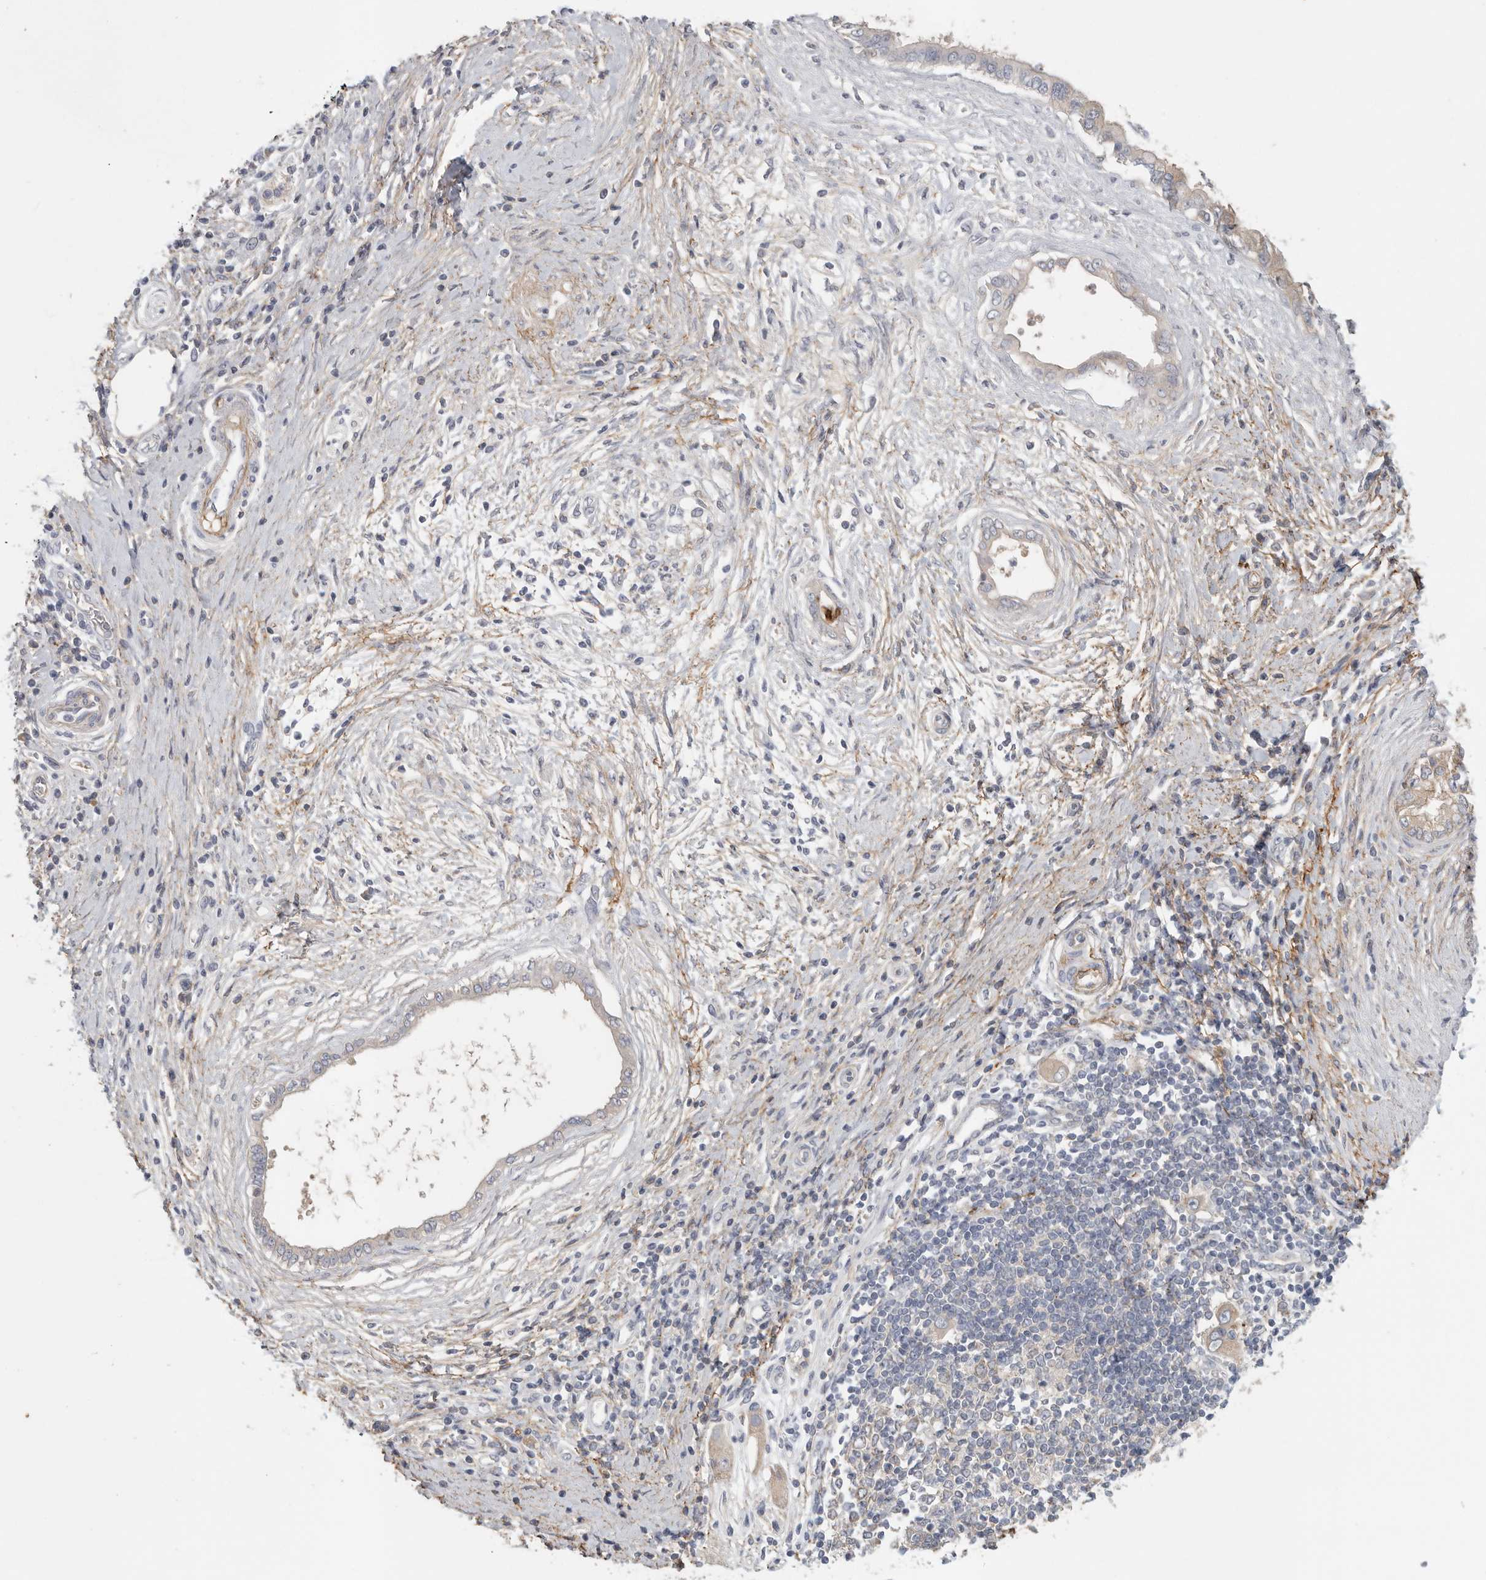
{"staining": {"intensity": "moderate", "quantity": "25%-75%", "location": "cytoplasmic/membranous"}, "tissue": "pancreatic cancer", "cell_type": "Tumor cells", "image_type": "cancer", "snomed": [{"axis": "morphology", "description": "Adenocarcinoma, NOS"}, {"axis": "topography", "description": "Pancreas"}], "caption": "Immunohistochemical staining of pancreatic cancer reveals moderate cytoplasmic/membranous protein expression in about 25%-75% of tumor cells.", "gene": "CFAP298", "patient": {"sex": "female", "age": 72}}